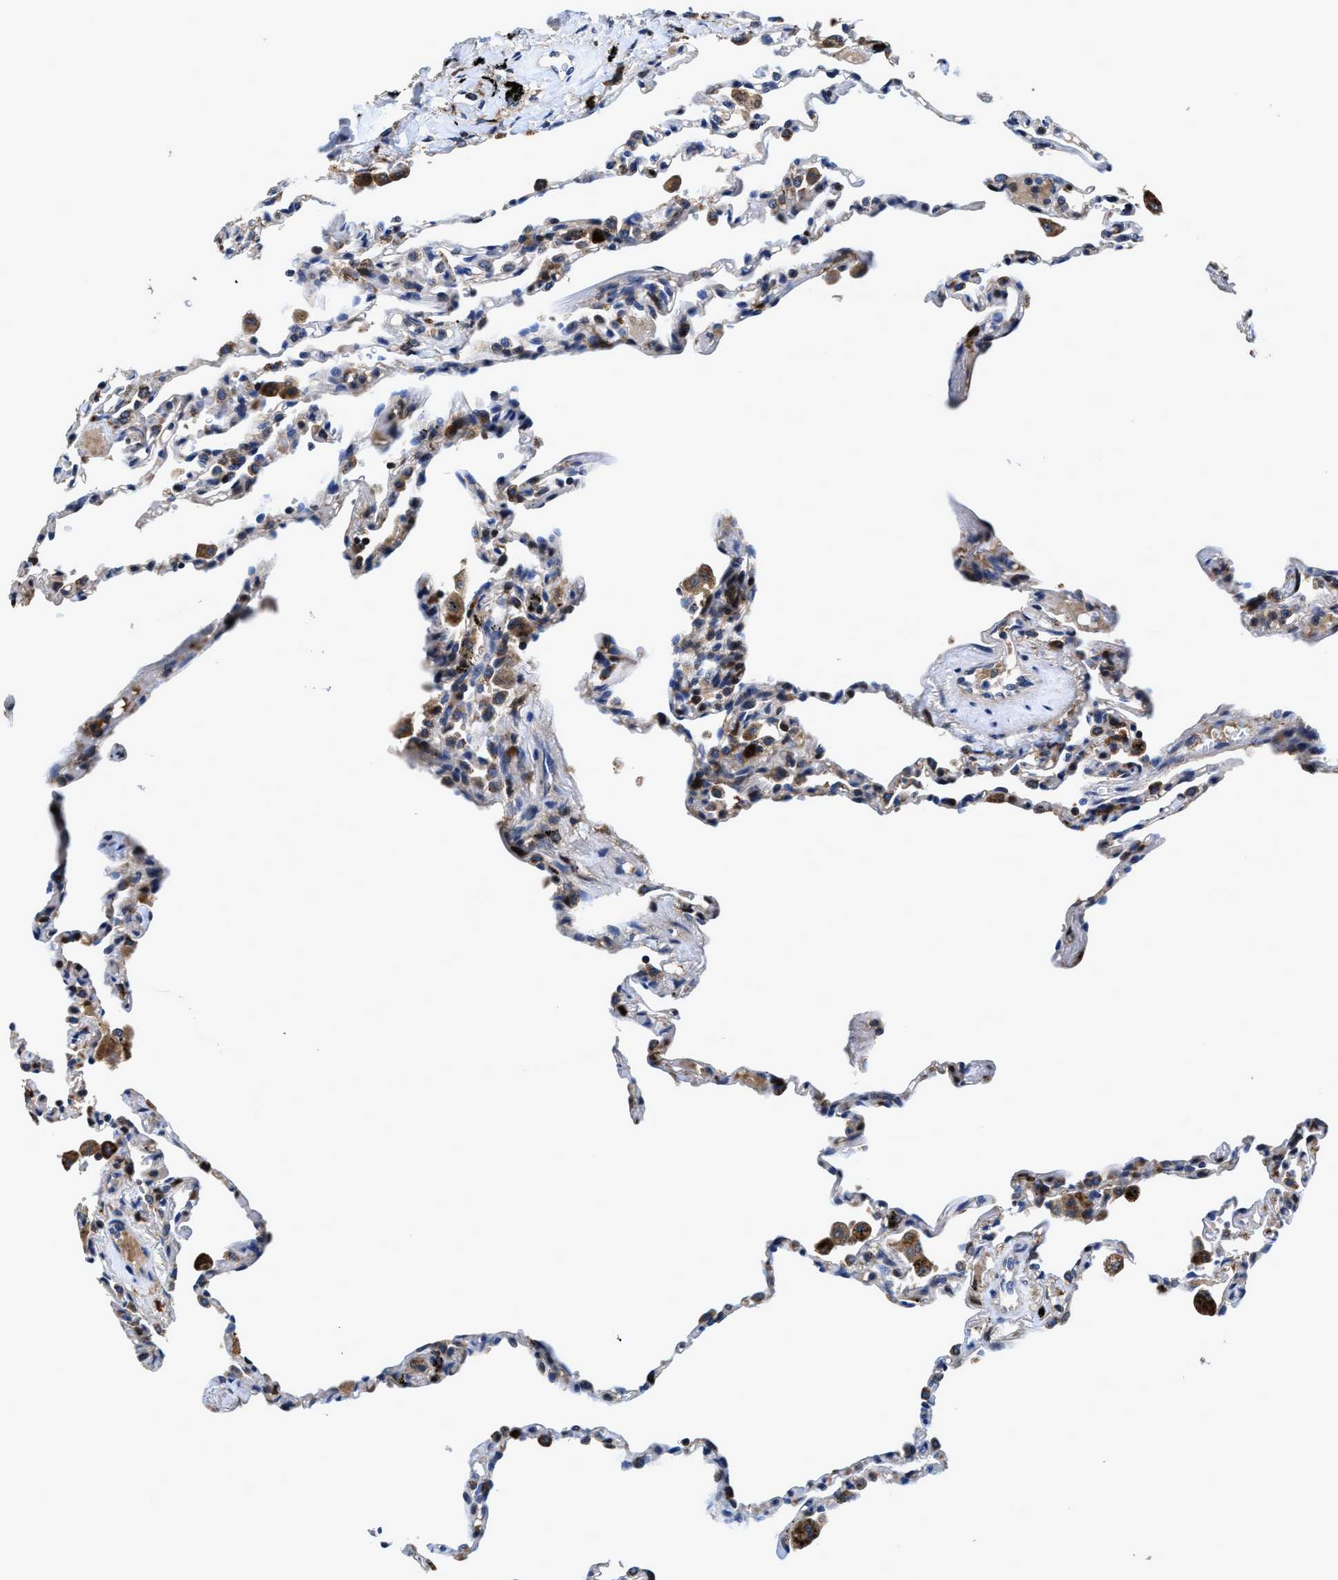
{"staining": {"intensity": "moderate", "quantity": "<25%", "location": "cytoplasmic/membranous"}, "tissue": "lung", "cell_type": "Alveolar cells", "image_type": "normal", "snomed": [{"axis": "morphology", "description": "Normal tissue, NOS"}, {"axis": "topography", "description": "Lung"}], "caption": "High-power microscopy captured an immunohistochemistry (IHC) histopathology image of unremarkable lung, revealing moderate cytoplasmic/membranous positivity in approximately <25% of alveolar cells. The staining is performed using DAB brown chromogen to label protein expression. The nuclei are counter-stained blue using hematoxylin.", "gene": "RGS10", "patient": {"sex": "male", "age": 59}}